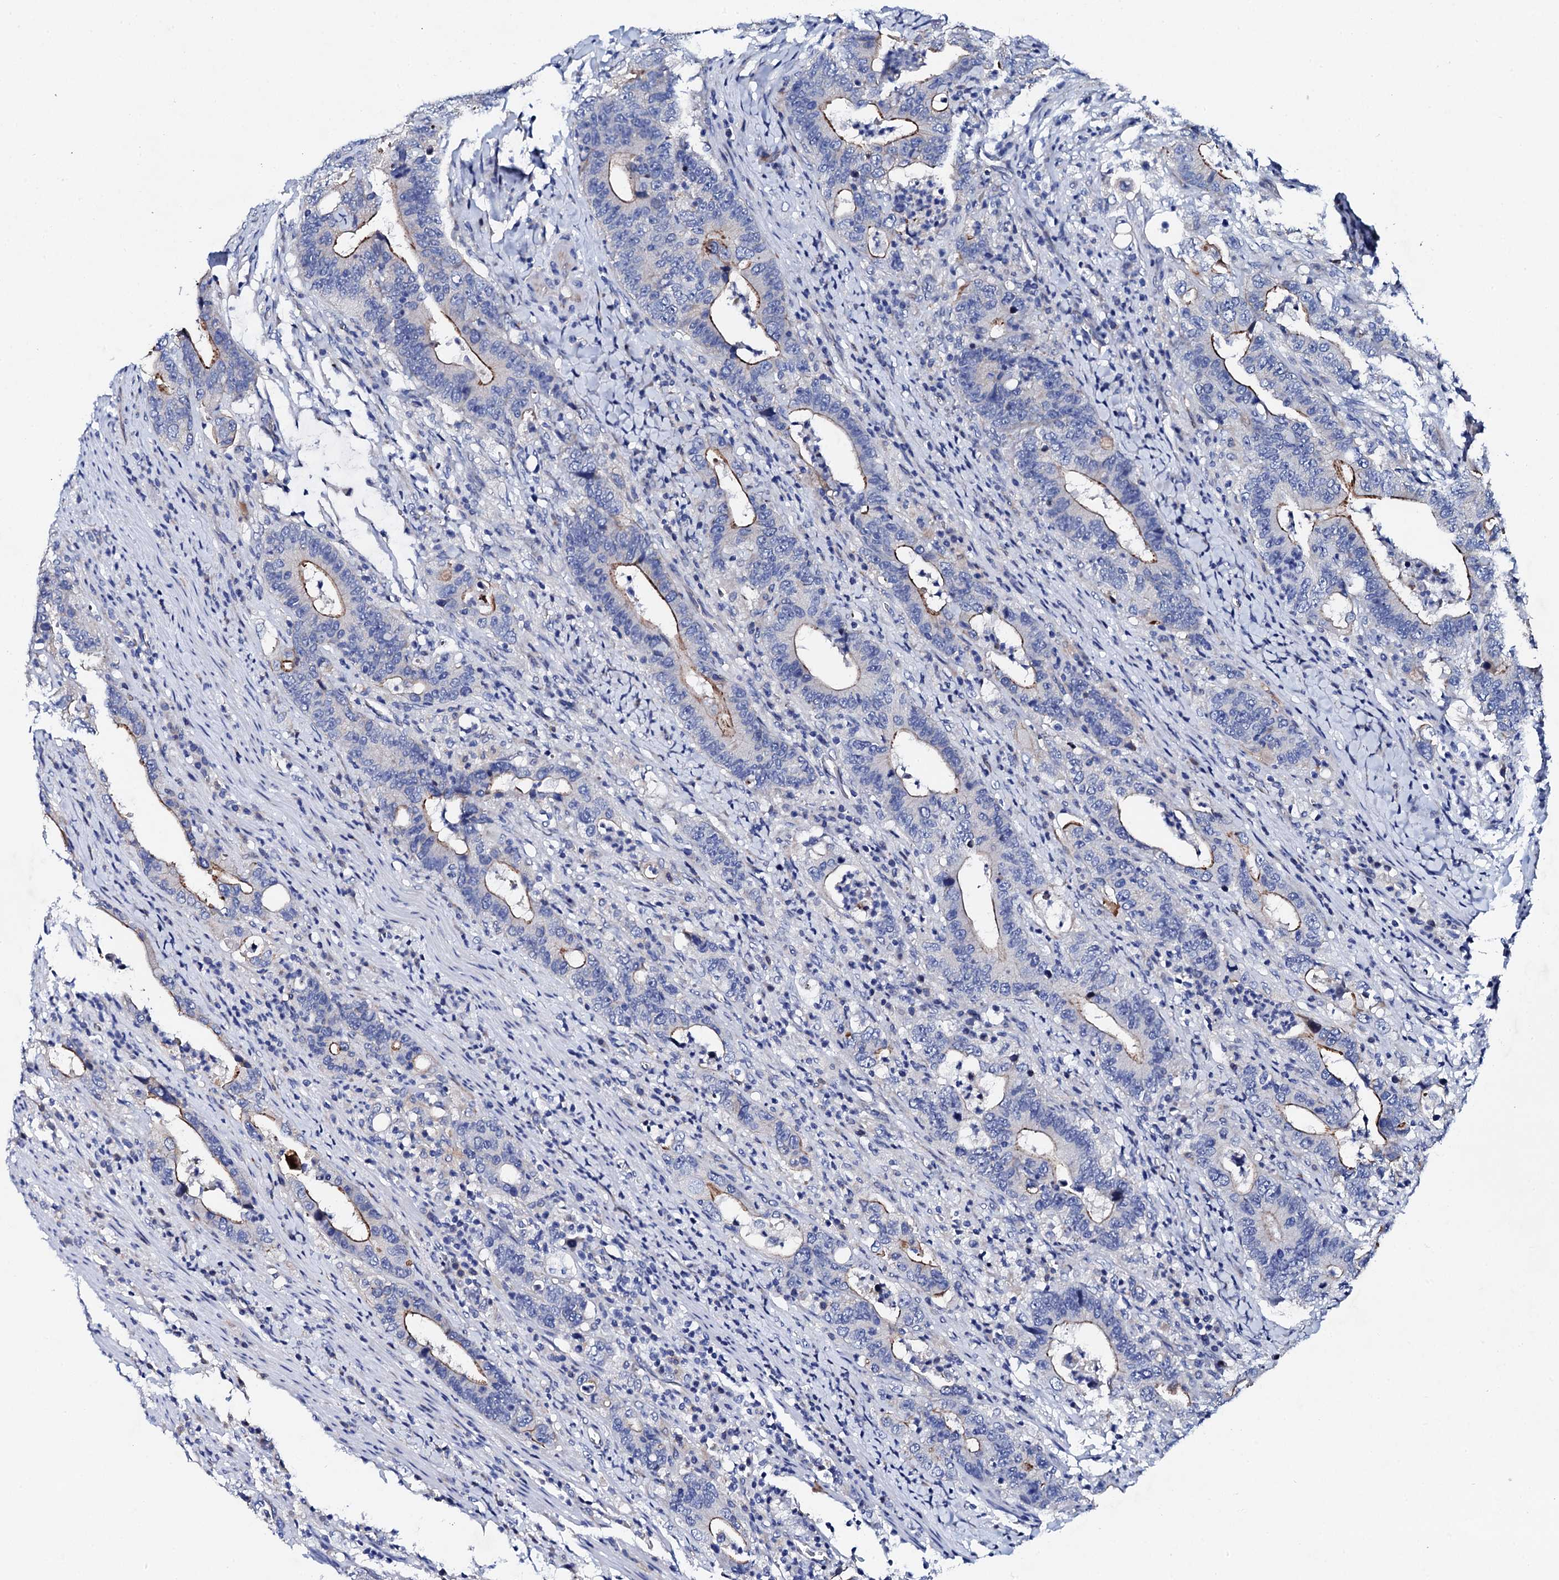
{"staining": {"intensity": "moderate", "quantity": "<25%", "location": "cytoplasmic/membranous"}, "tissue": "colorectal cancer", "cell_type": "Tumor cells", "image_type": "cancer", "snomed": [{"axis": "morphology", "description": "Adenocarcinoma, NOS"}, {"axis": "topography", "description": "Colon"}], "caption": "The immunohistochemical stain labels moderate cytoplasmic/membranous staining in tumor cells of adenocarcinoma (colorectal) tissue. (IHC, brightfield microscopy, high magnification).", "gene": "TRDN", "patient": {"sex": "female", "age": 75}}